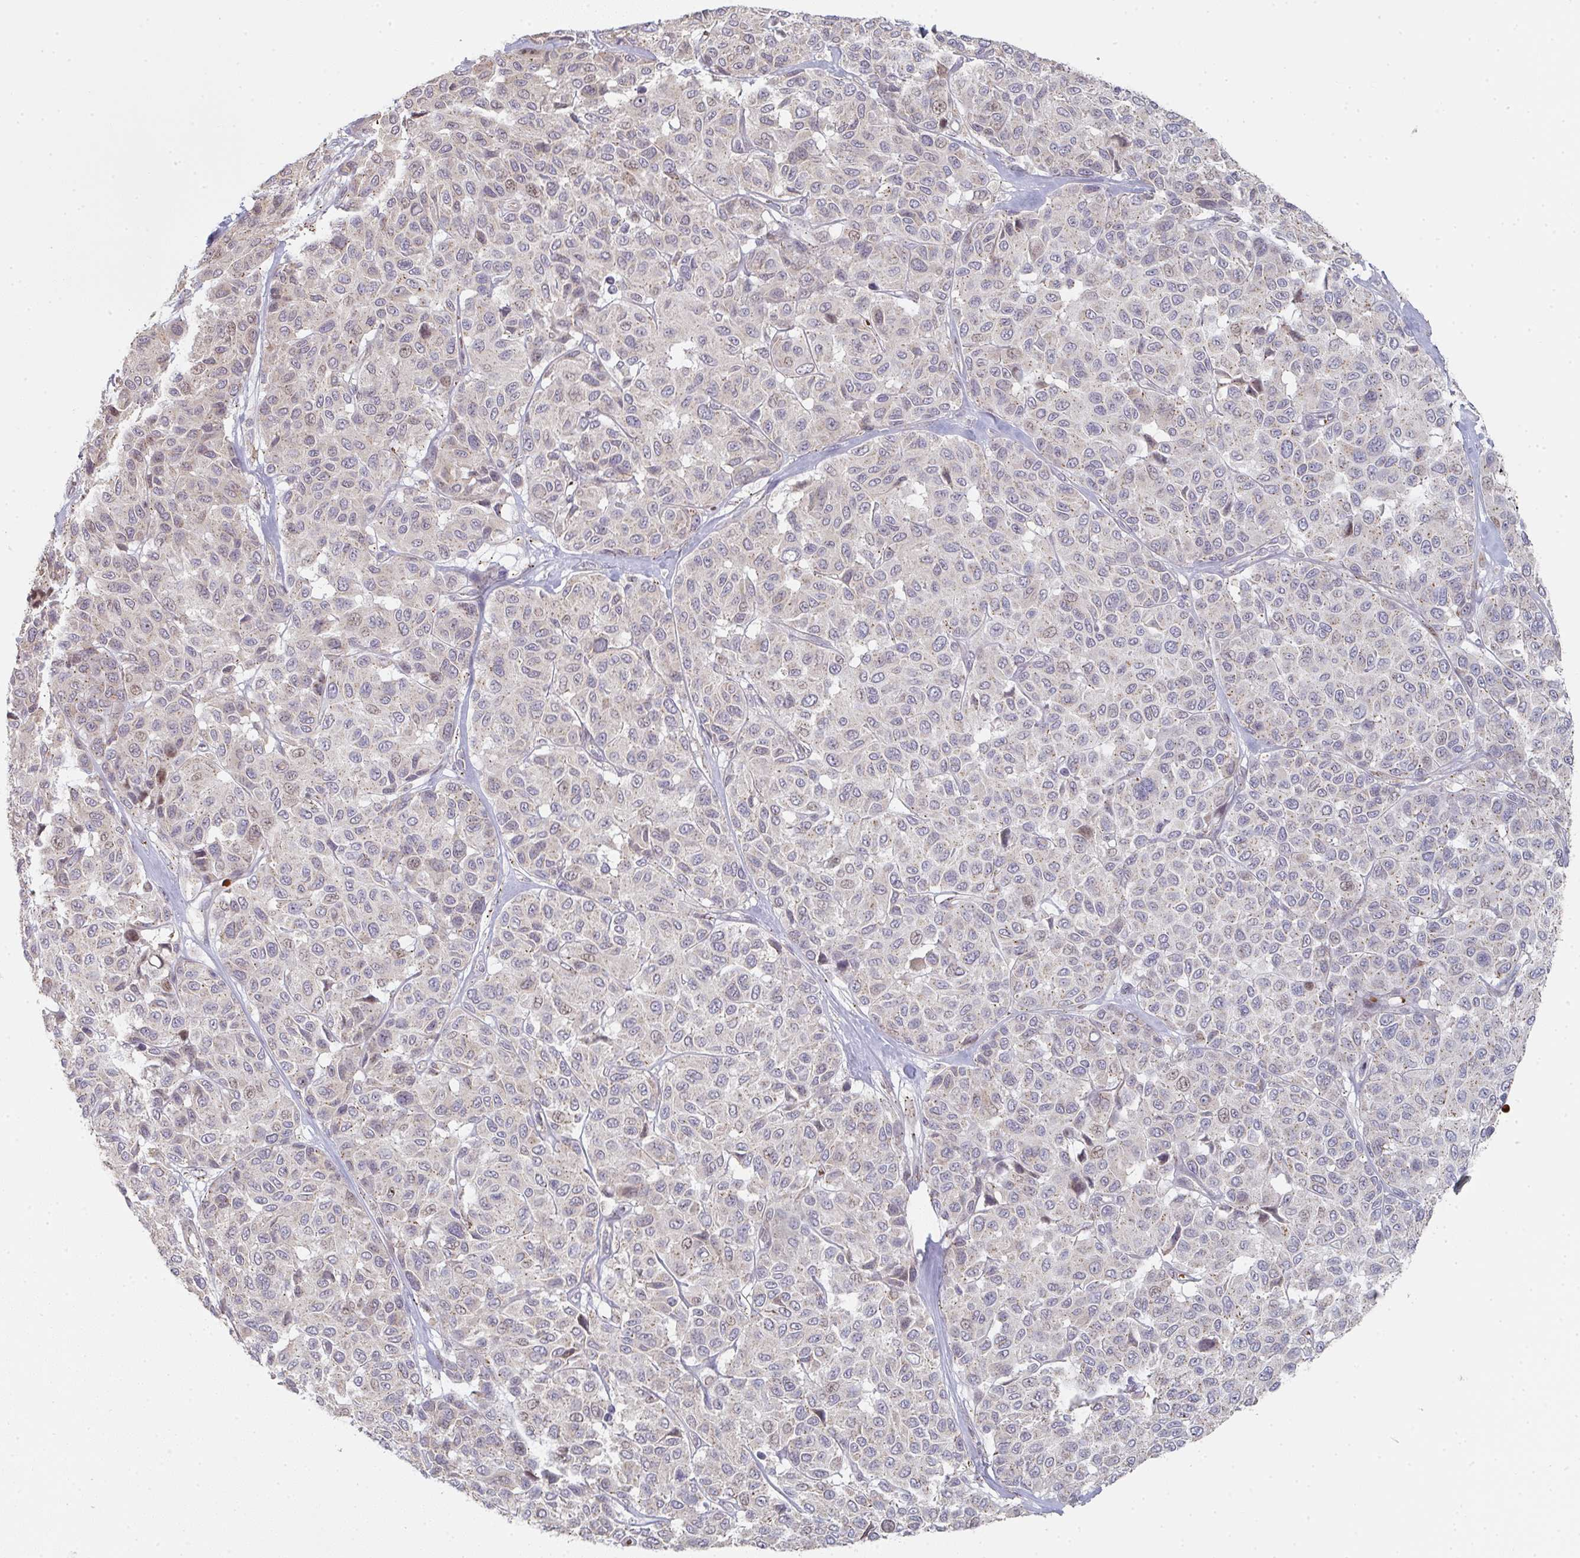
{"staining": {"intensity": "weak", "quantity": ">75%", "location": "cytoplasmic/membranous"}, "tissue": "melanoma", "cell_type": "Tumor cells", "image_type": "cancer", "snomed": [{"axis": "morphology", "description": "Malignant melanoma, NOS"}, {"axis": "topography", "description": "Skin"}], "caption": "An IHC image of tumor tissue is shown. Protein staining in brown shows weak cytoplasmic/membranous positivity in melanoma within tumor cells. (IHC, brightfield microscopy, high magnification).", "gene": "ZNF526", "patient": {"sex": "female", "age": 66}}